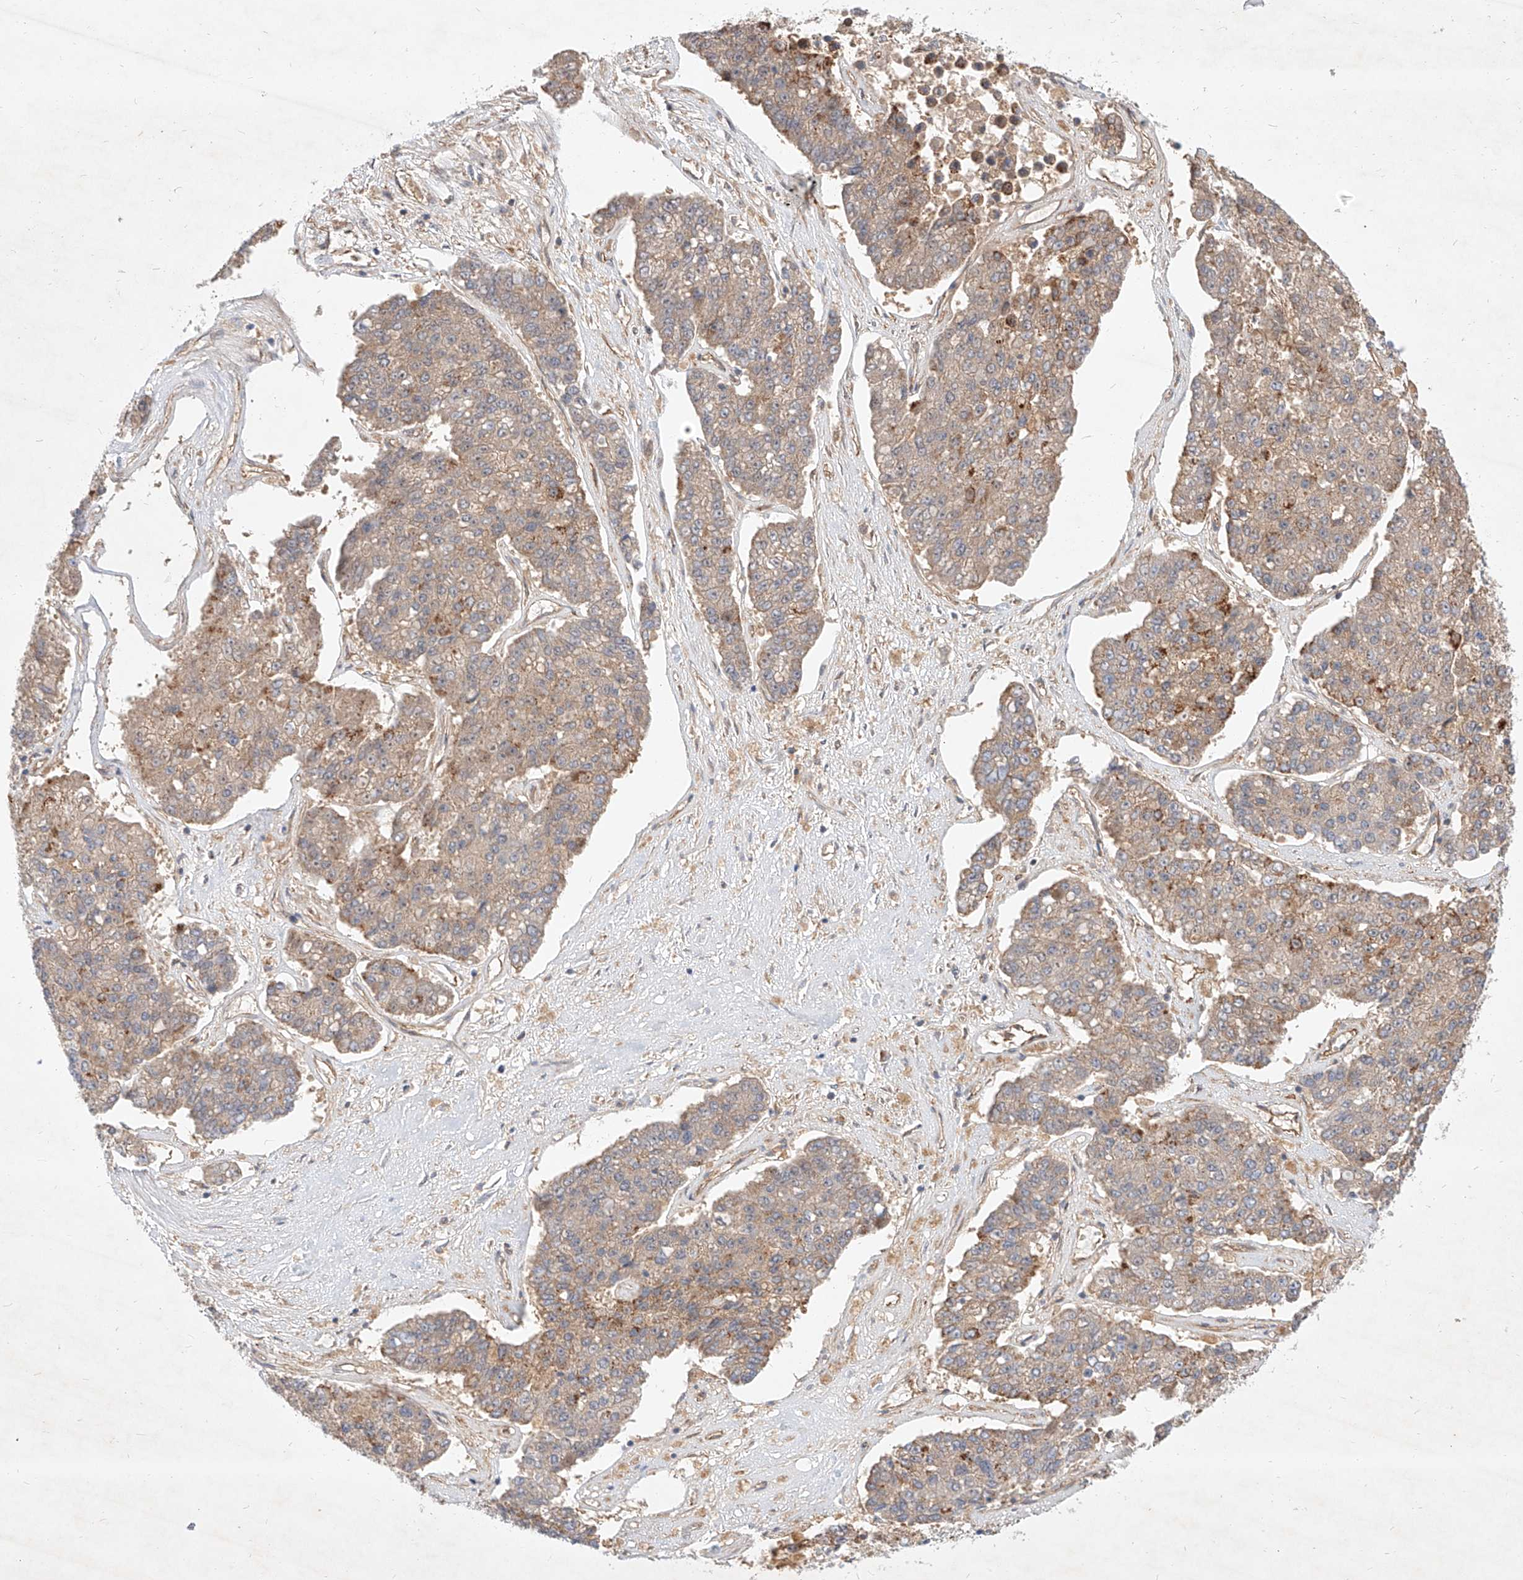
{"staining": {"intensity": "weak", "quantity": ">75%", "location": "cytoplasmic/membranous"}, "tissue": "pancreatic cancer", "cell_type": "Tumor cells", "image_type": "cancer", "snomed": [{"axis": "morphology", "description": "Adenocarcinoma, NOS"}, {"axis": "topography", "description": "Pancreas"}], "caption": "Protein analysis of pancreatic cancer tissue reveals weak cytoplasmic/membranous expression in approximately >75% of tumor cells.", "gene": "NFAM1", "patient": {"sex": "male", "age": 50}}